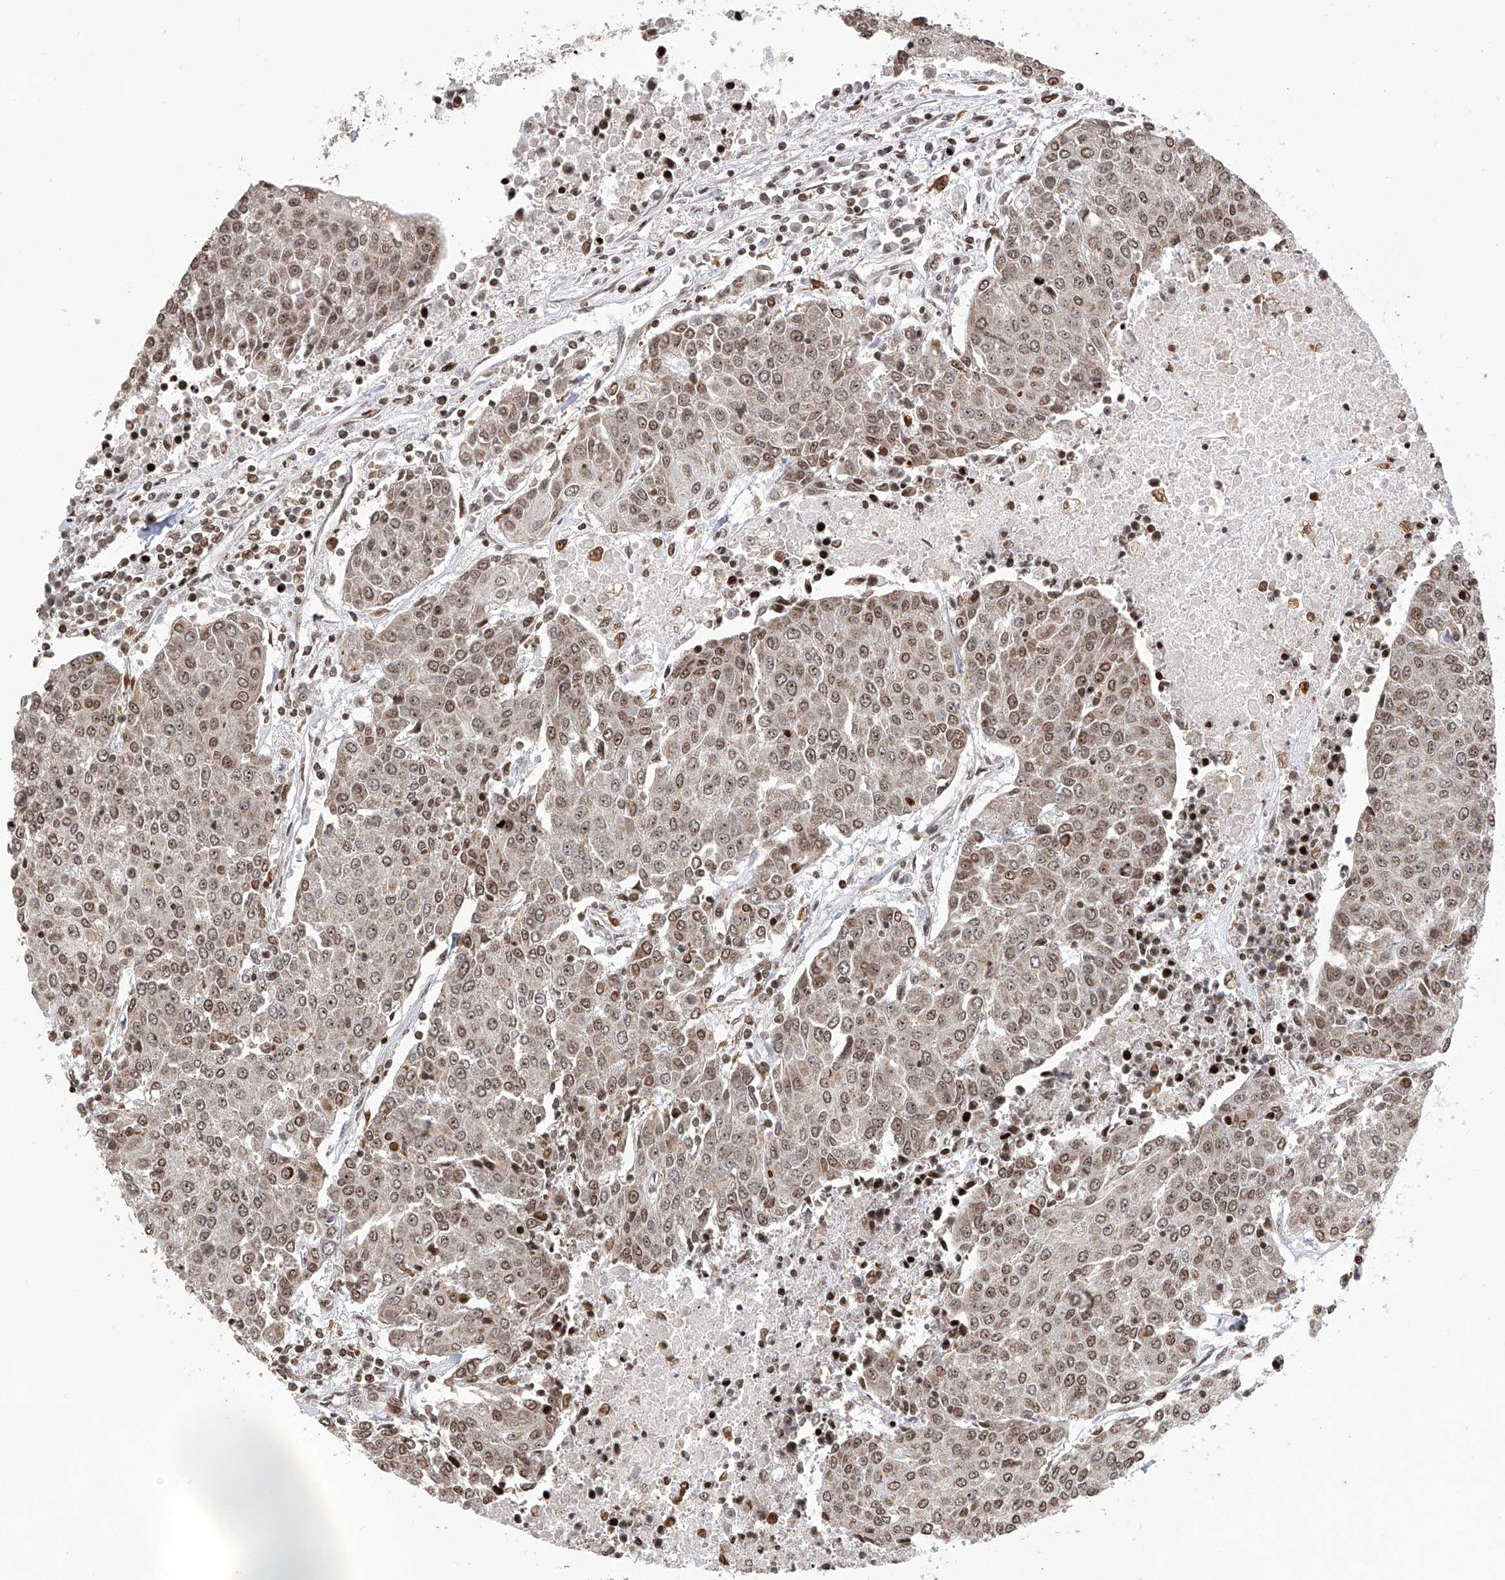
{"staining": {"intensity": "moderate", "quantity": ">75%", "location": "nuclear"}, "tissue": "urothelial cancer", "cell_type": "Tumor cells", "image_type": "cancer", "snomed": [{"axis": "morphology", "description": "Urothelial carcinoma, High grade"}, {"axis": "topography", "description": "Urinary bladder"}], "caption": "The photomicrograph exhibits a brown stain indicating the presence of a protein in the nuclear of tumor cells in urothelial carcinoma (high-grade). (brown staining indicates protein expression, while blue staining denotes nuclei).", "gene": "PAK1IP1", "patient": {"sex": "female", "age": 85}}